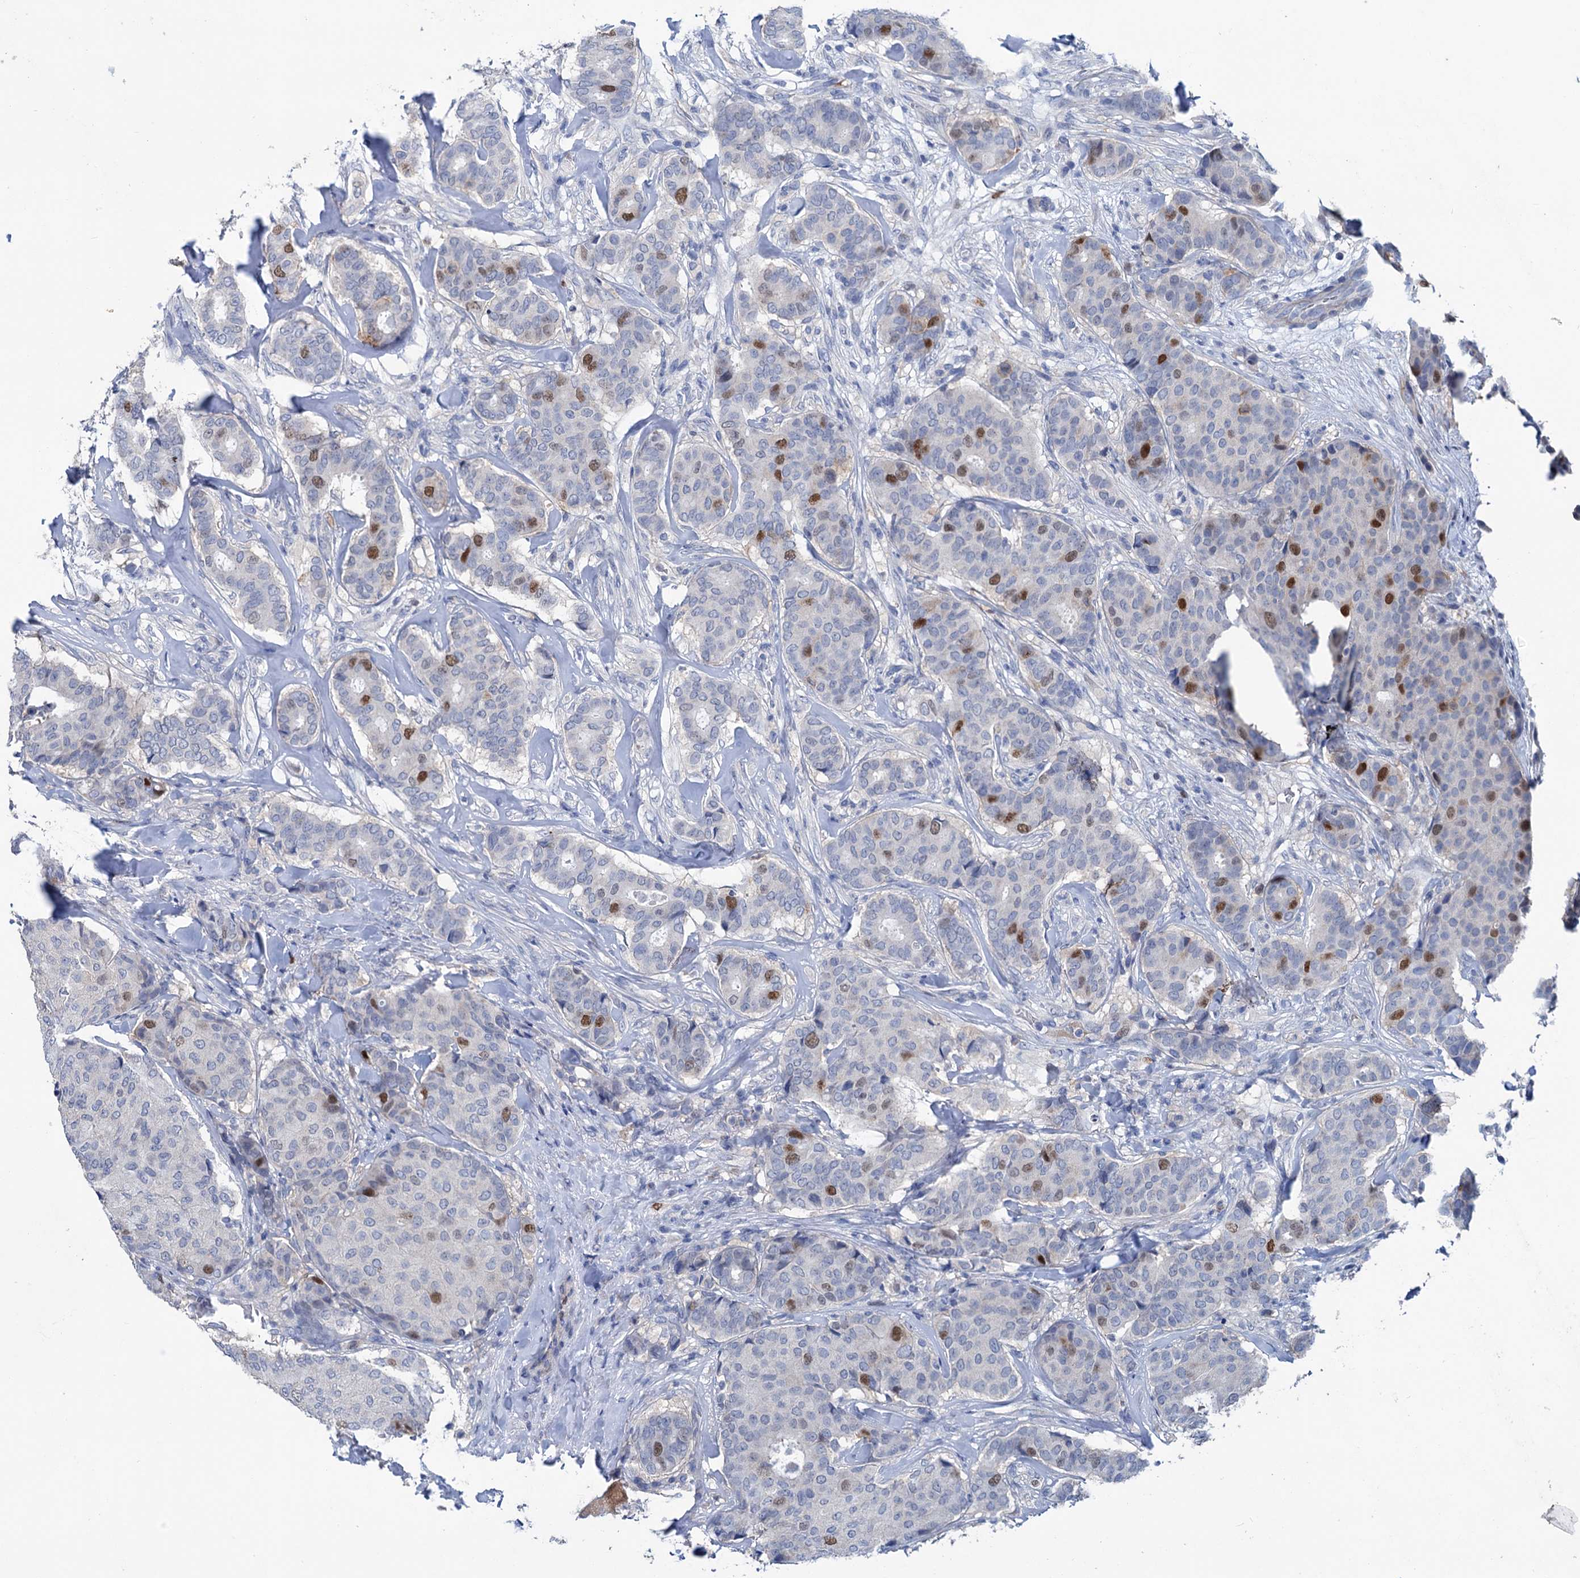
{"staining": {"intensity": "moderate", "quantity": "<25%", "location": "nuclear"}, "tissue": "breast cancer", "cell_type": "Tumor cells", "image_type": "cancer", "snomed": [{"axis": "morphology", "description": "Duct carcinoma"}, {"axis": "topography", "description": "Breast"}], "caption": "Breast infiltrating ductal carcinoma was stained to show a protein in brown. There is low levels of moderate nuclear expression in about <25% of tumor cells.", "gene": "FAM111B", "patient": {"sex": "female", "age": 75}}